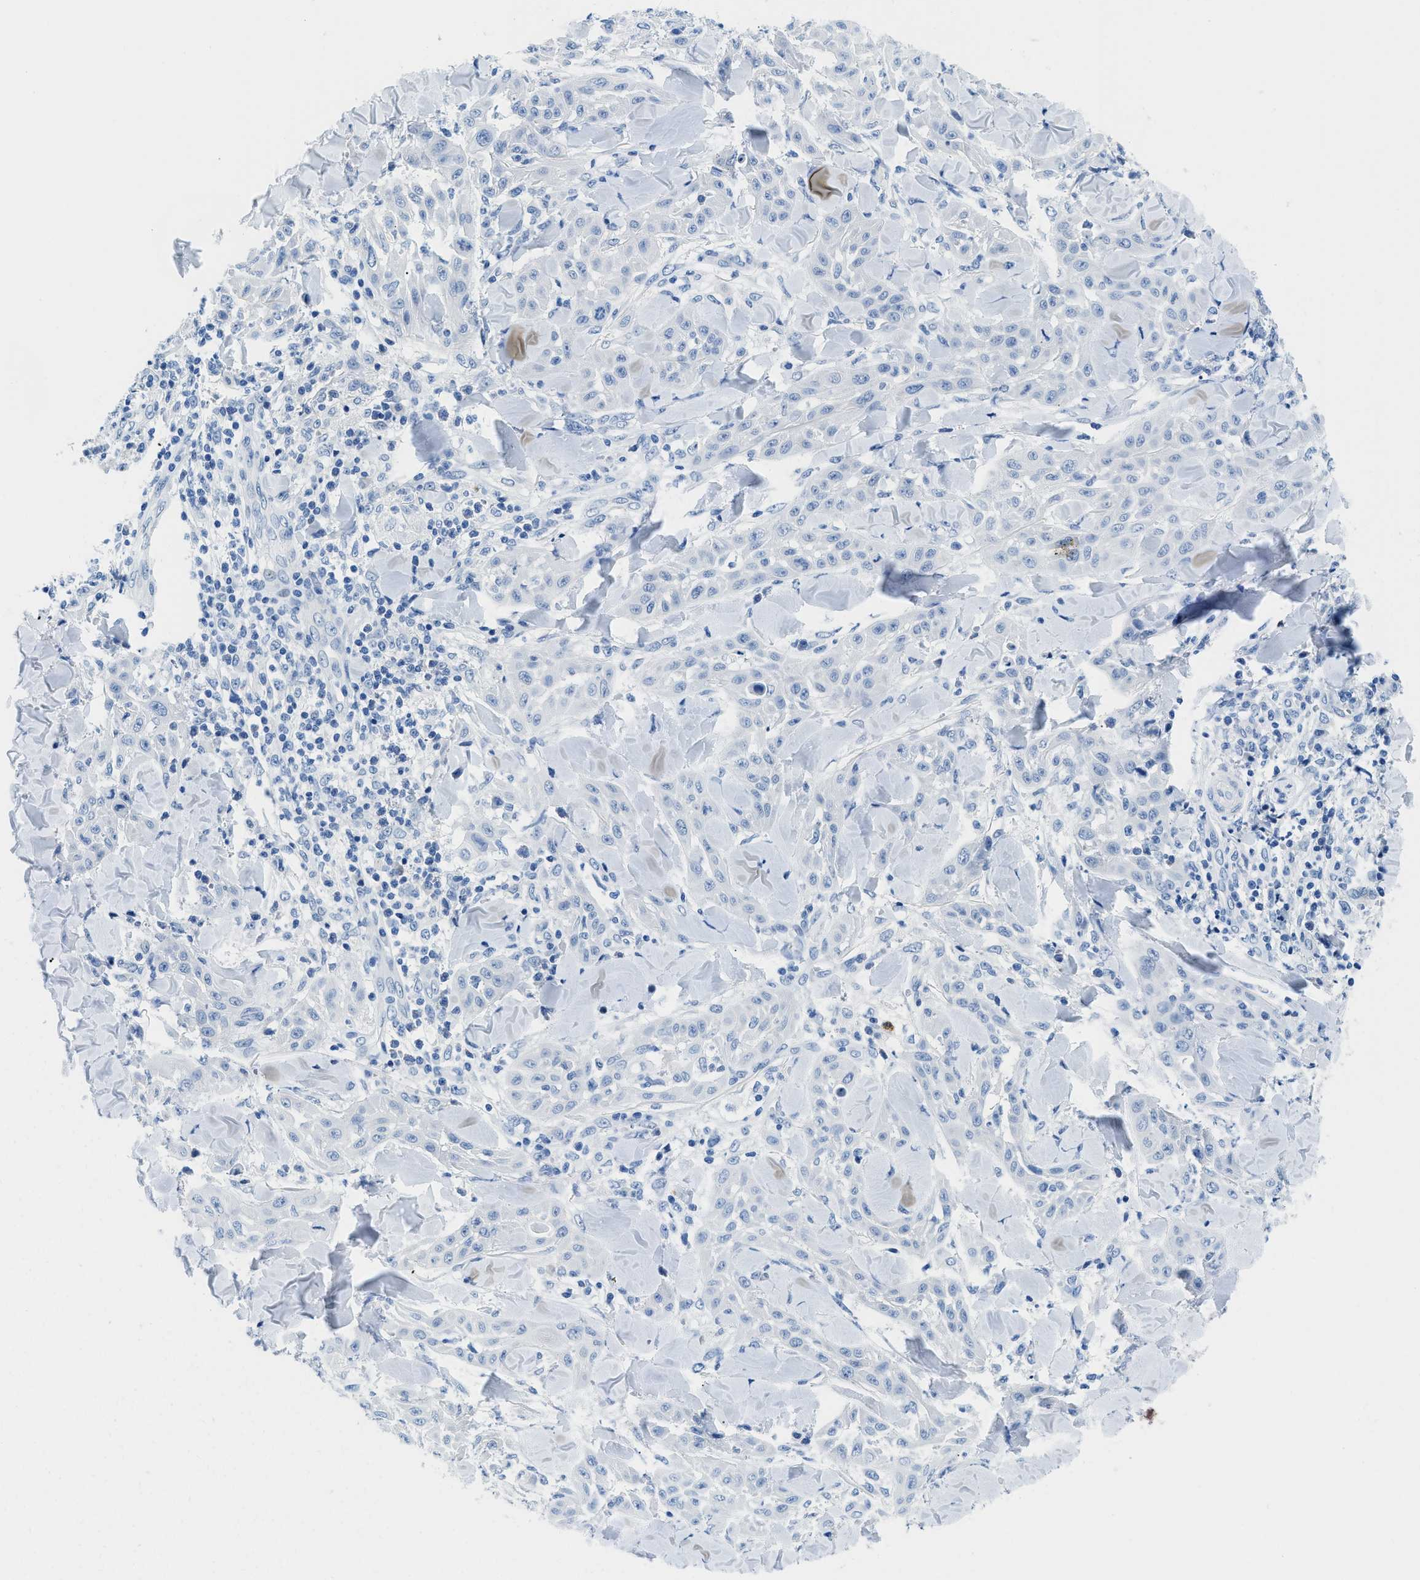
{"staining": {"intensity": "negative", "quantity": "none", "location": "none"}, "tissue": "skin cancer", "cell_type": "Tumor cells", "image_type": "cancer", "snomed": [{"axis": "morphology", "description": "Squamous cell carcinoma, NOS"}, {"axis": "topography", "description": "Skin"}], "caption": "Tumor cells show no significant staining in skin cancer.", "gene": "MBL2", "patient": {"sex": "male", "age": 24}}